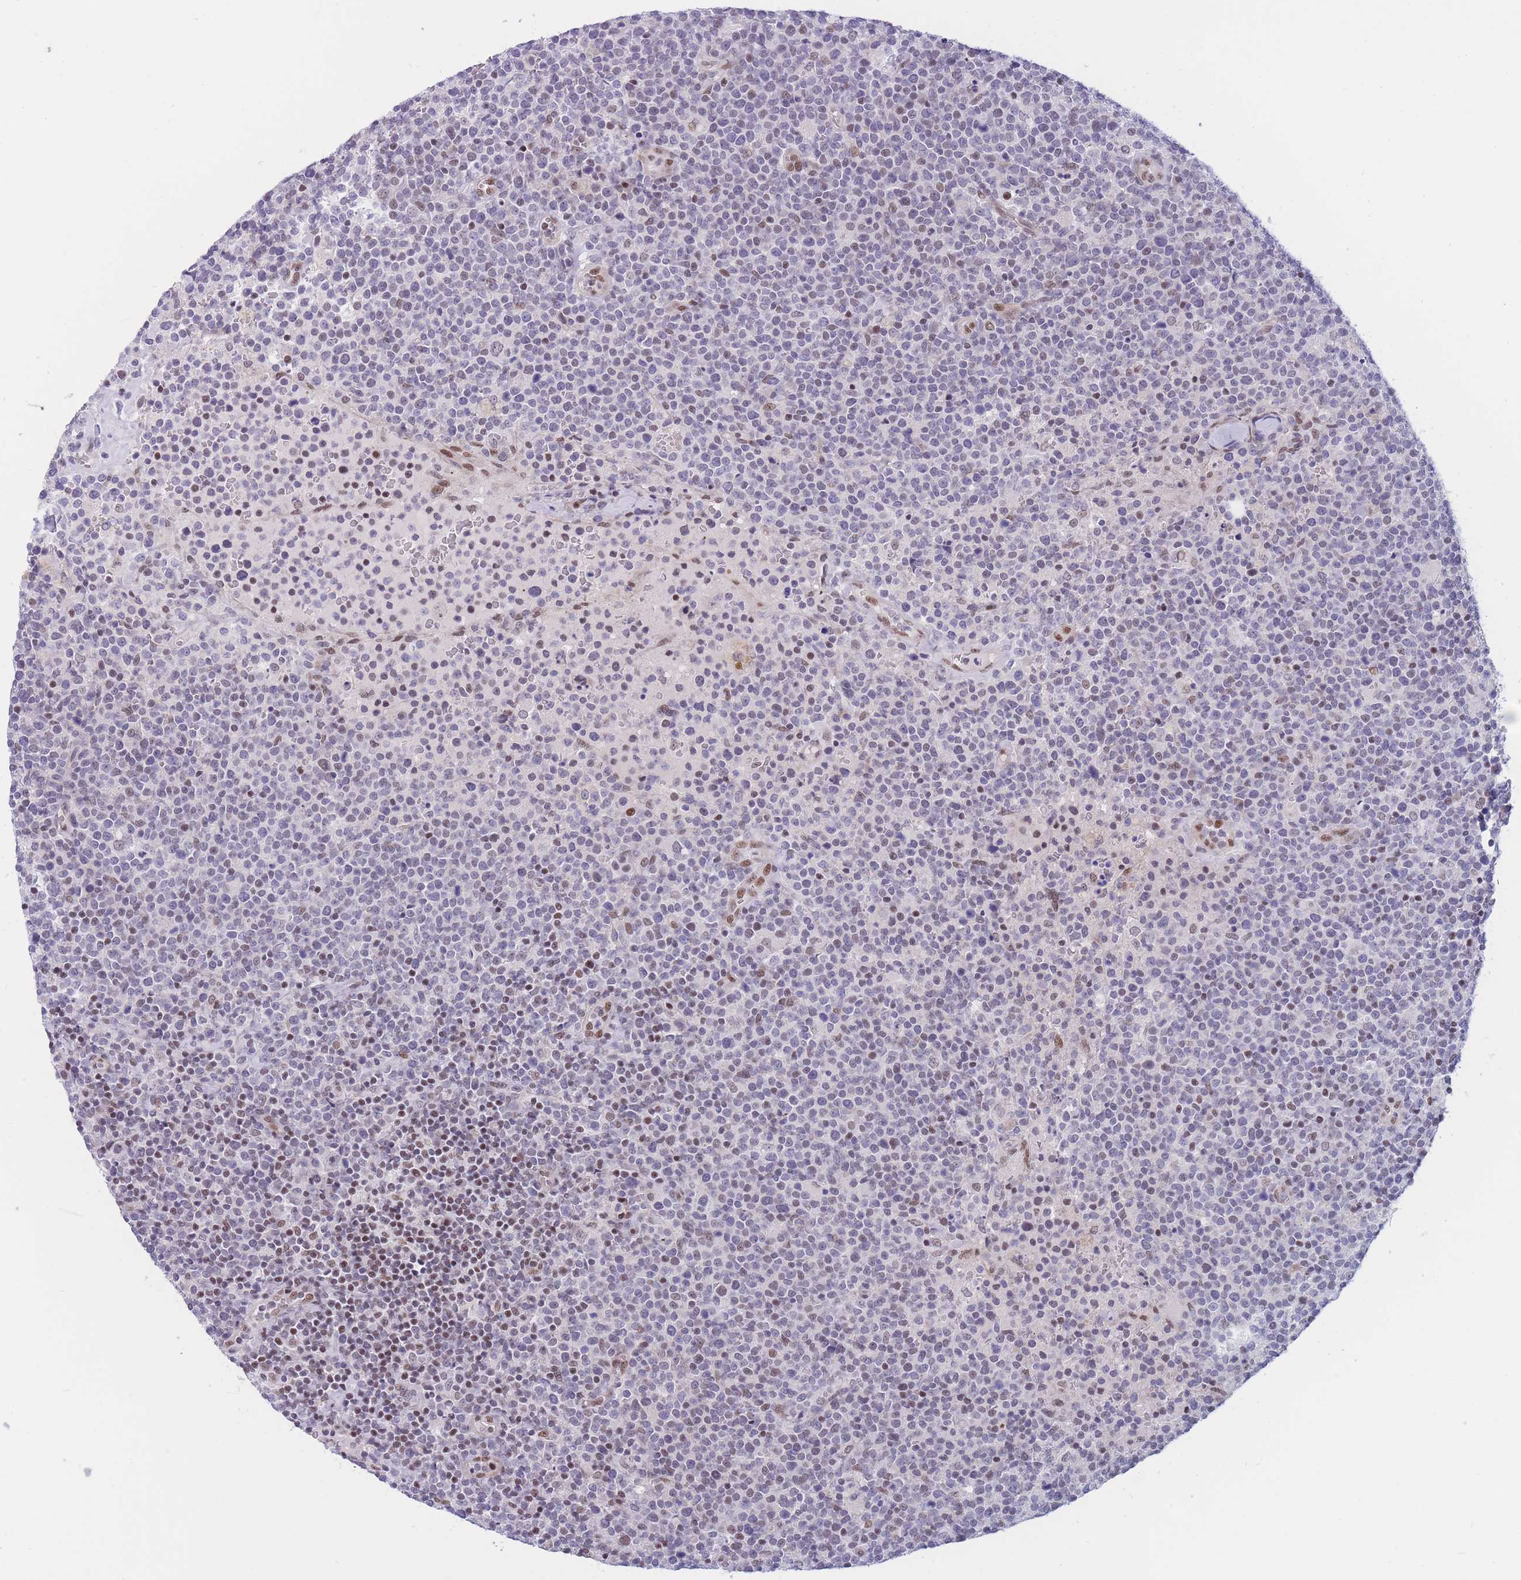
{"staining": {"intensity": "negative", "quantity": "none", "location": "none"}, "tissue": "lymphoma", "cell_type": "Tumor cells", "image_type": "cancer", "snomed": [{"axis": "morphology", "description": "Malignant lymphoma, non-Hodgkin's type, High grade"}, {"axis": "topography", "description": "Lymph node"}], "caption": "Lymphoma was stained to show a protein in brown. There is no significant positivity in tumor cells.", "gene": "BCL9L", "patient": {"sex": "male", "age": 61}}